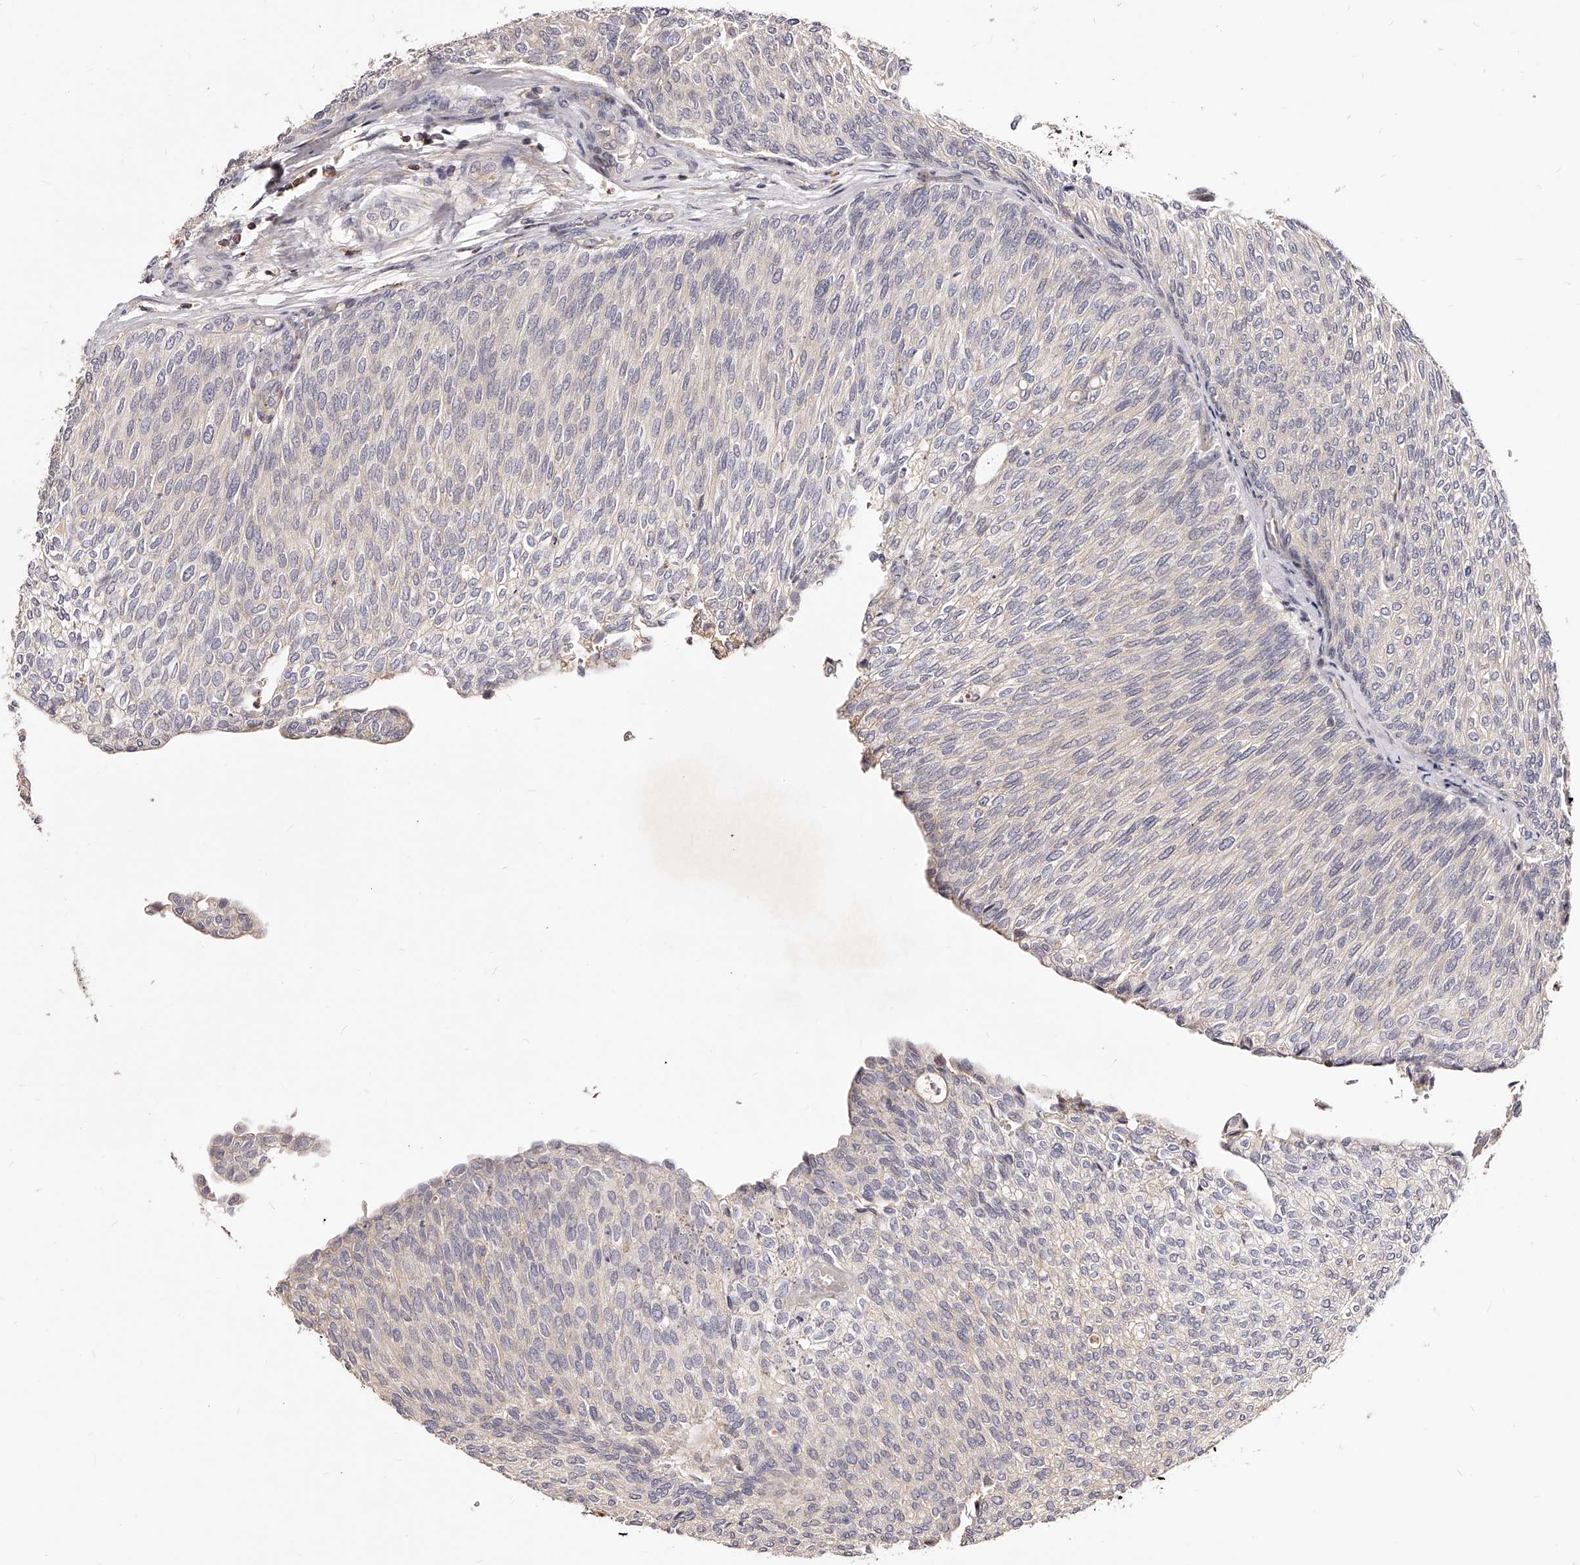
{"staining": {"intensity": "negative", "quantity": "none", "location": "none"}, "tissue": "urothelial cancer", "cell_type": "Tumor cells", "image_type": "cancer", "snomed": [{"axis": "morphology", "description": "Urothelial carcinoma, Low grade"}, {"axis": "topography", "description": "Urinary bladder"}], "caption": "High magnification brightfield microscopy of urothelial cancer stained with DAB (3,3'-diaminobenzidine) (brown) and counterstained with hematoxylin (blue): tumor cells show no significant positivity.", "gene": "PHACTR1", "patient": {"sex": "female", "age": 79}}